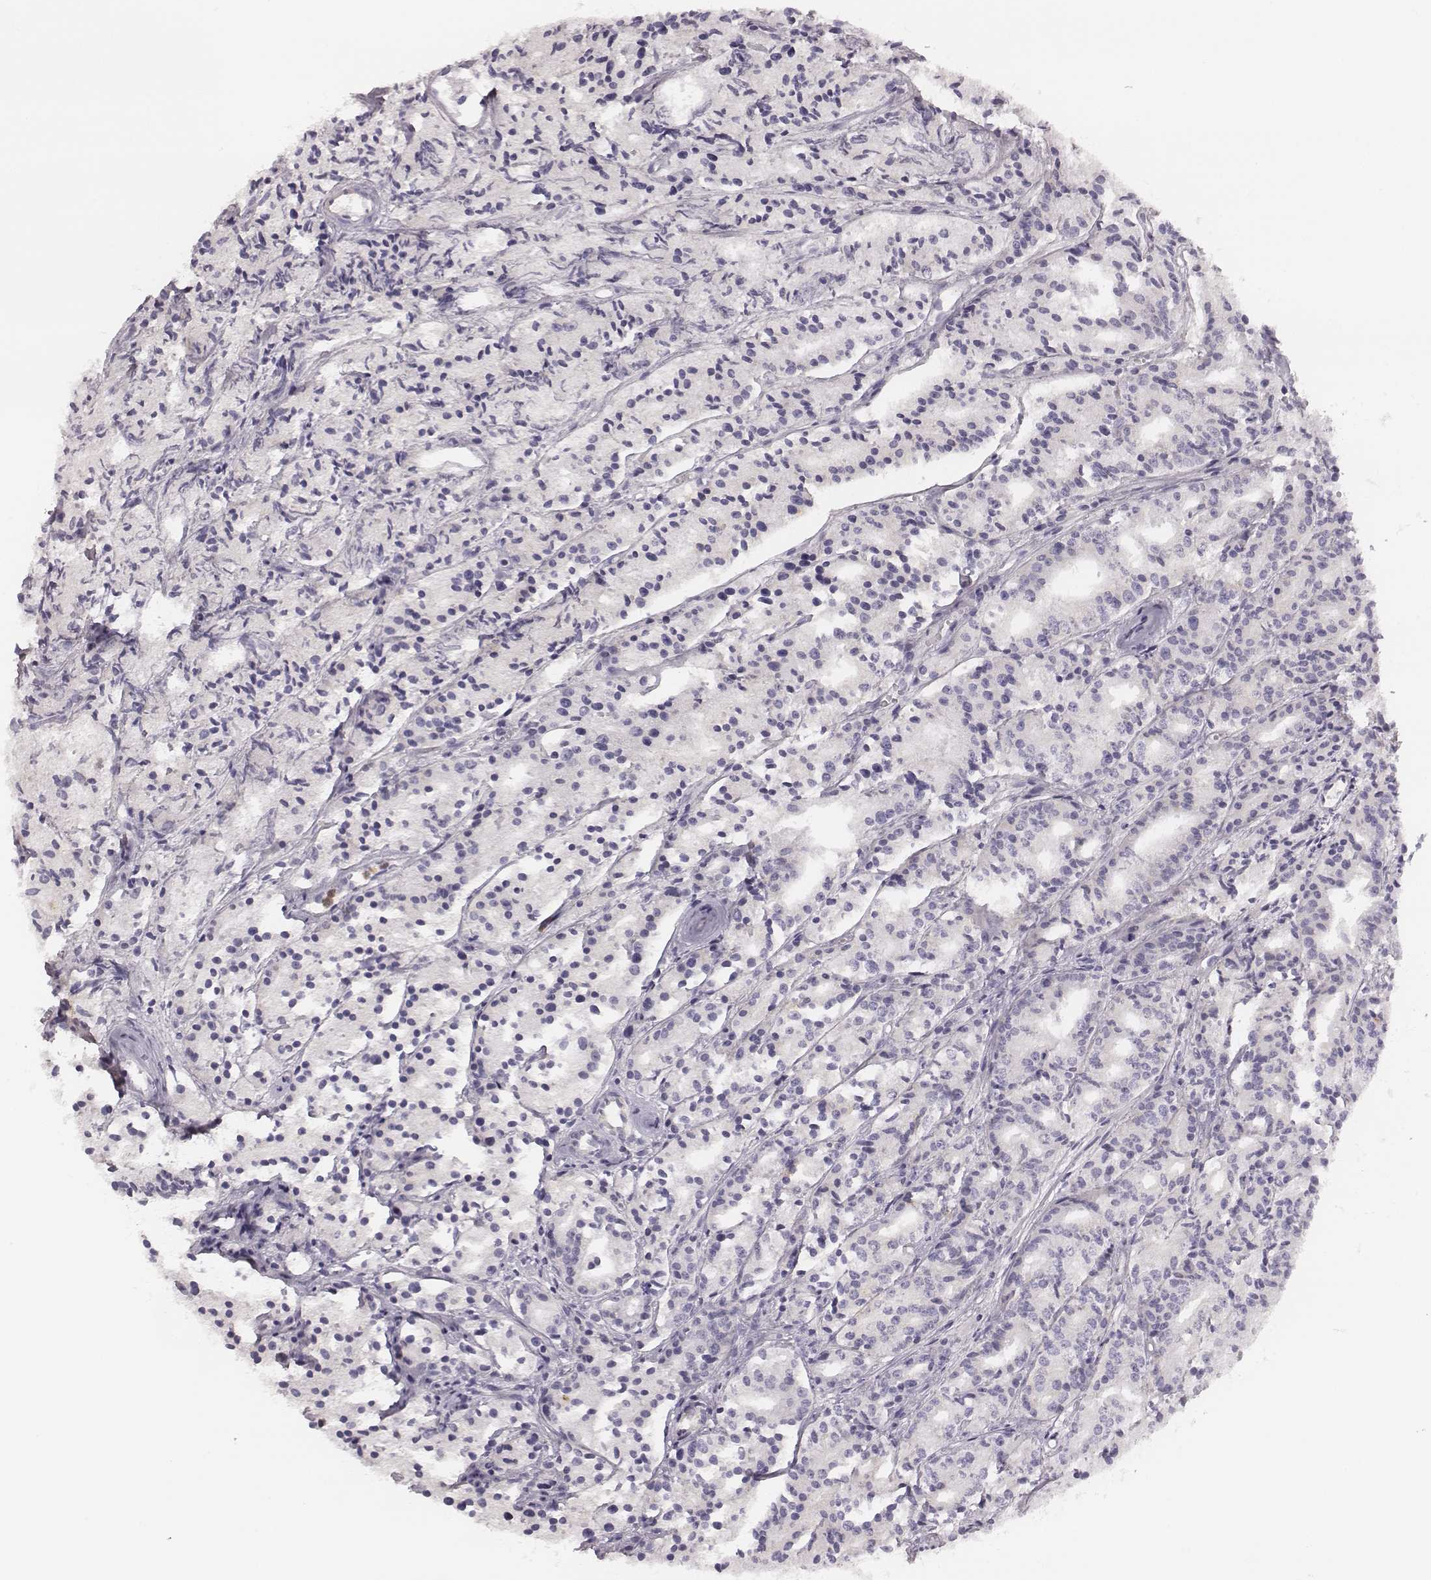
{"staining": {"intensity": "negative", "quantity": "none", "location": "none"}, "tissue": "prostate cancer", "cell_type": "Tumor cells", "image_type": "cancer", "snomed": [{"axis": "morphology", "description": "Adenocarcinoma, Medium grade"}, {"axis": "topography", "description": "Prostate"}], "caption": "The image reveals no significant positivity in tumor cells of prostate medium-grade adenocarcinoma.", "gene": "KCNJ12", "patient": {"sex": "male", "age": 74}}